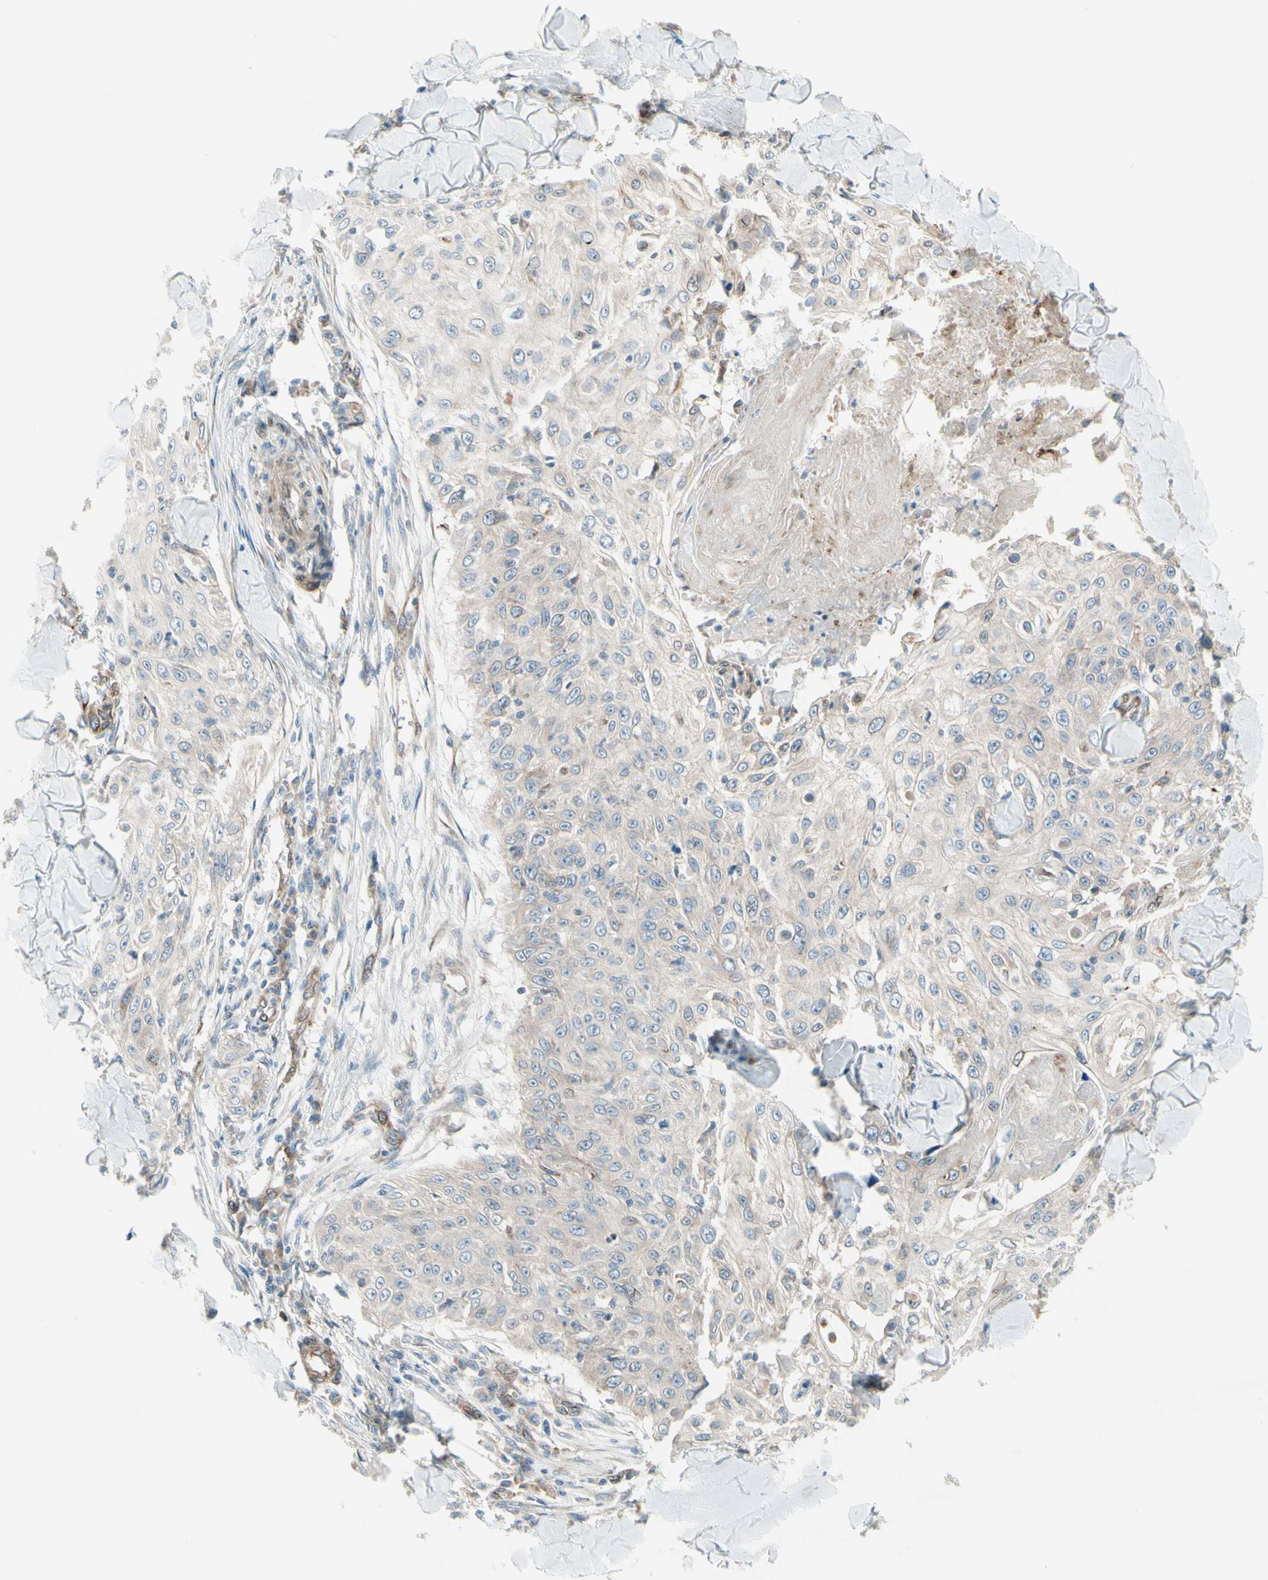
{"staining": {"intensity": "weak", "quantity": "25%-75%", "location": "cytoplasmic/membranous"}, "tissue": "skin cancer", "cell_type": "Tumor cells", "image_type": "cancer", "snomed": [{"axis": "morphology", "description": "Squamous cell carcinoma, NOS"}, {"axis": "topography", "description": "Skin"}], "caption": "A high-resolution histopathology image shows IHC staining of squamous cell carcinoma (skin), which exhibits weak cytoplasmic/membranous staining in approximately 25%-75% of tumor cells.", "gene": "TRAF2", "patient": {"sex": "male", "age": 86}}